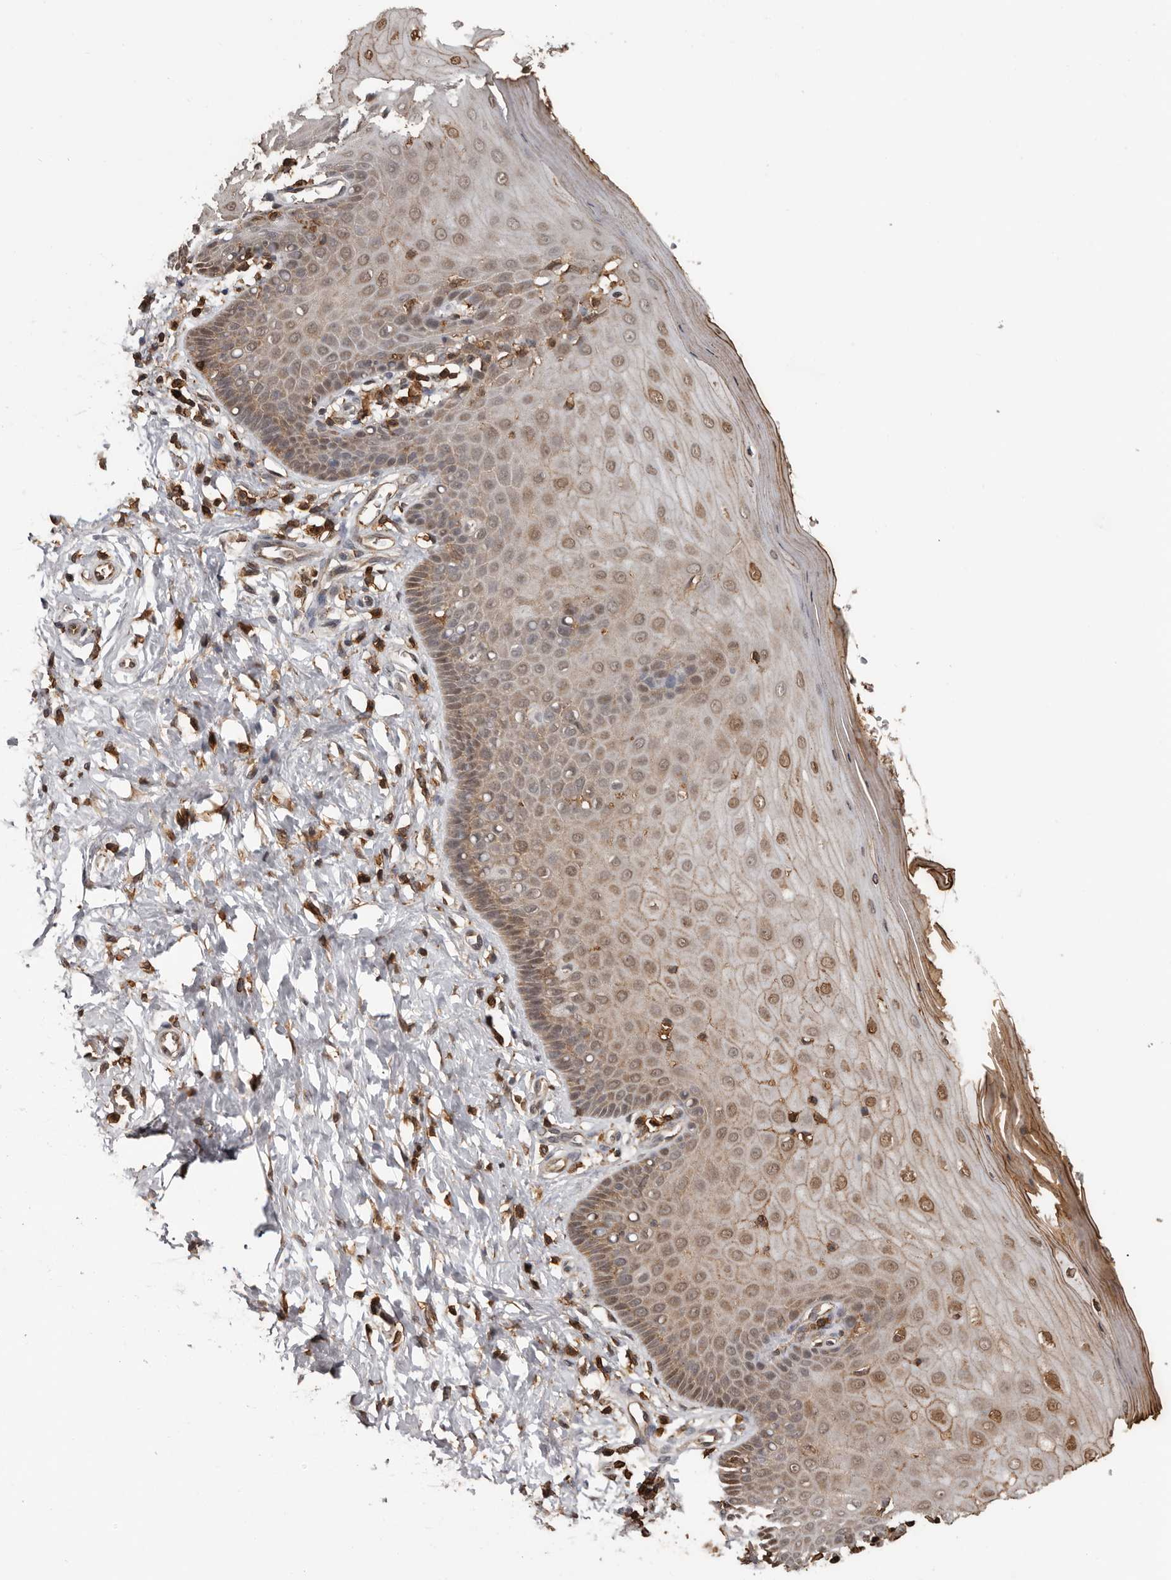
{"staining": {"intensity": "moderate", "quantity": "25%-75%", "location": "cytoplasmic/membranous,nuclear"}, "tissue": "cervix", "cell_type": "Glandular cells", "image_type": "normal", "snomed": [{"axis": "morphology", "description": "Normal tissue, NOS"}, {"axis": "topography", "description": "Cervix"}], "caption": "Brown immunohistochemical staining in normal cervix demonstrates moderate cytoplasmic/membranous,nuclear positivity in about 25%-75% of glandular cells.", "gene": "PRR12", "patient": {"sex": "female", "age": 55}}